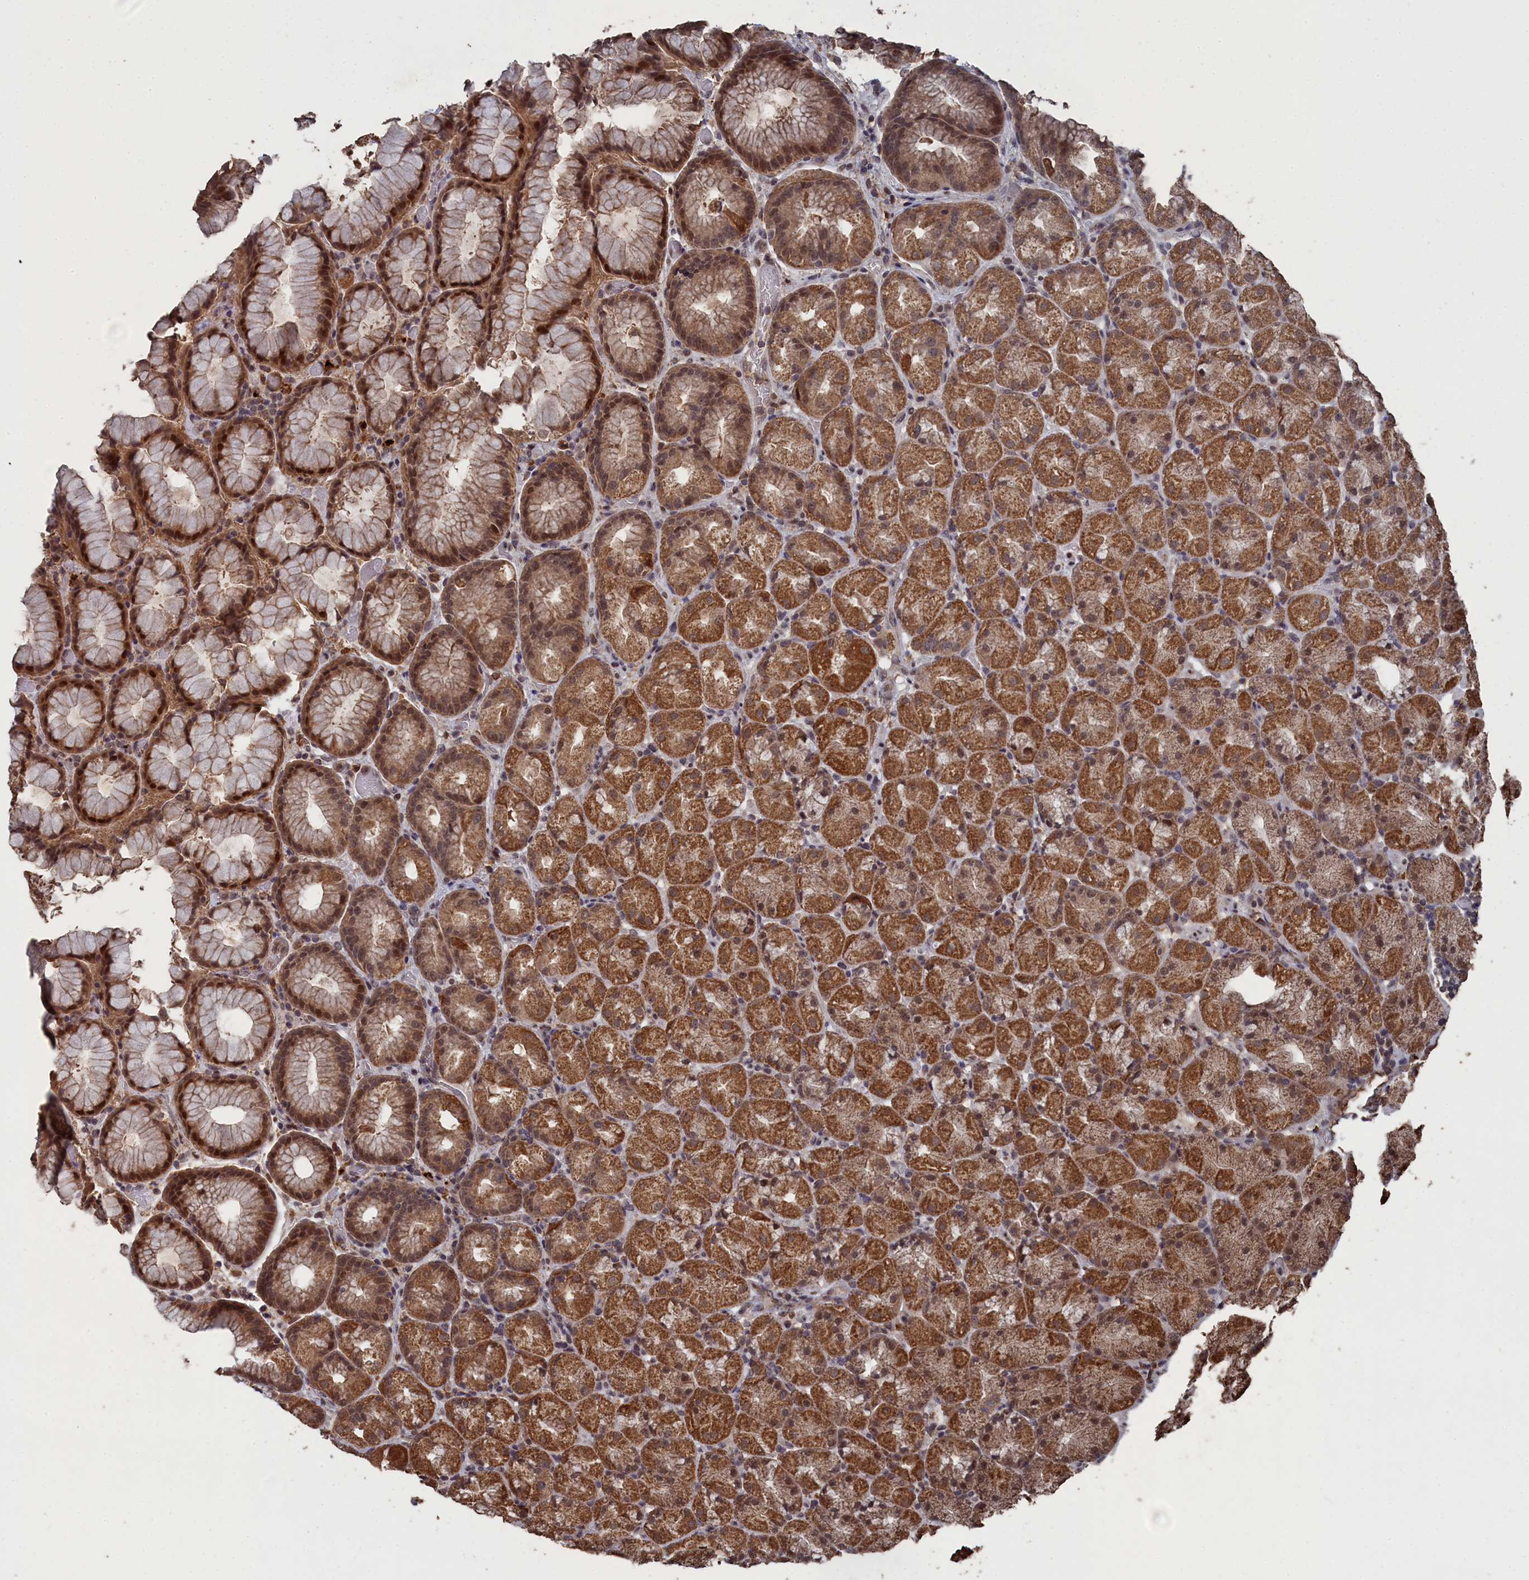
{"staining": {"intensity": "strong", "quantity": ">75%", "location": "cytoplasmic/membranous,nuclear"}, "tissue": "stomach", "cell_type": "Glandular cells", "image_type": "normal", "snomed": [{"axis": "morphology", "description": "Normal tissue, NOS"}, {"axis": "topography", "description": "Stomach, upper"}, {"axis": "topography", "description": "Stomach"}], "caption": "A high amount of strong cytoplasmic/membranous,nuclear expression is present in approximately >75% of glandular cells in normal stomach.", "gene": "CEACAM21", "patient": {"sex": "male", "age": 48}}